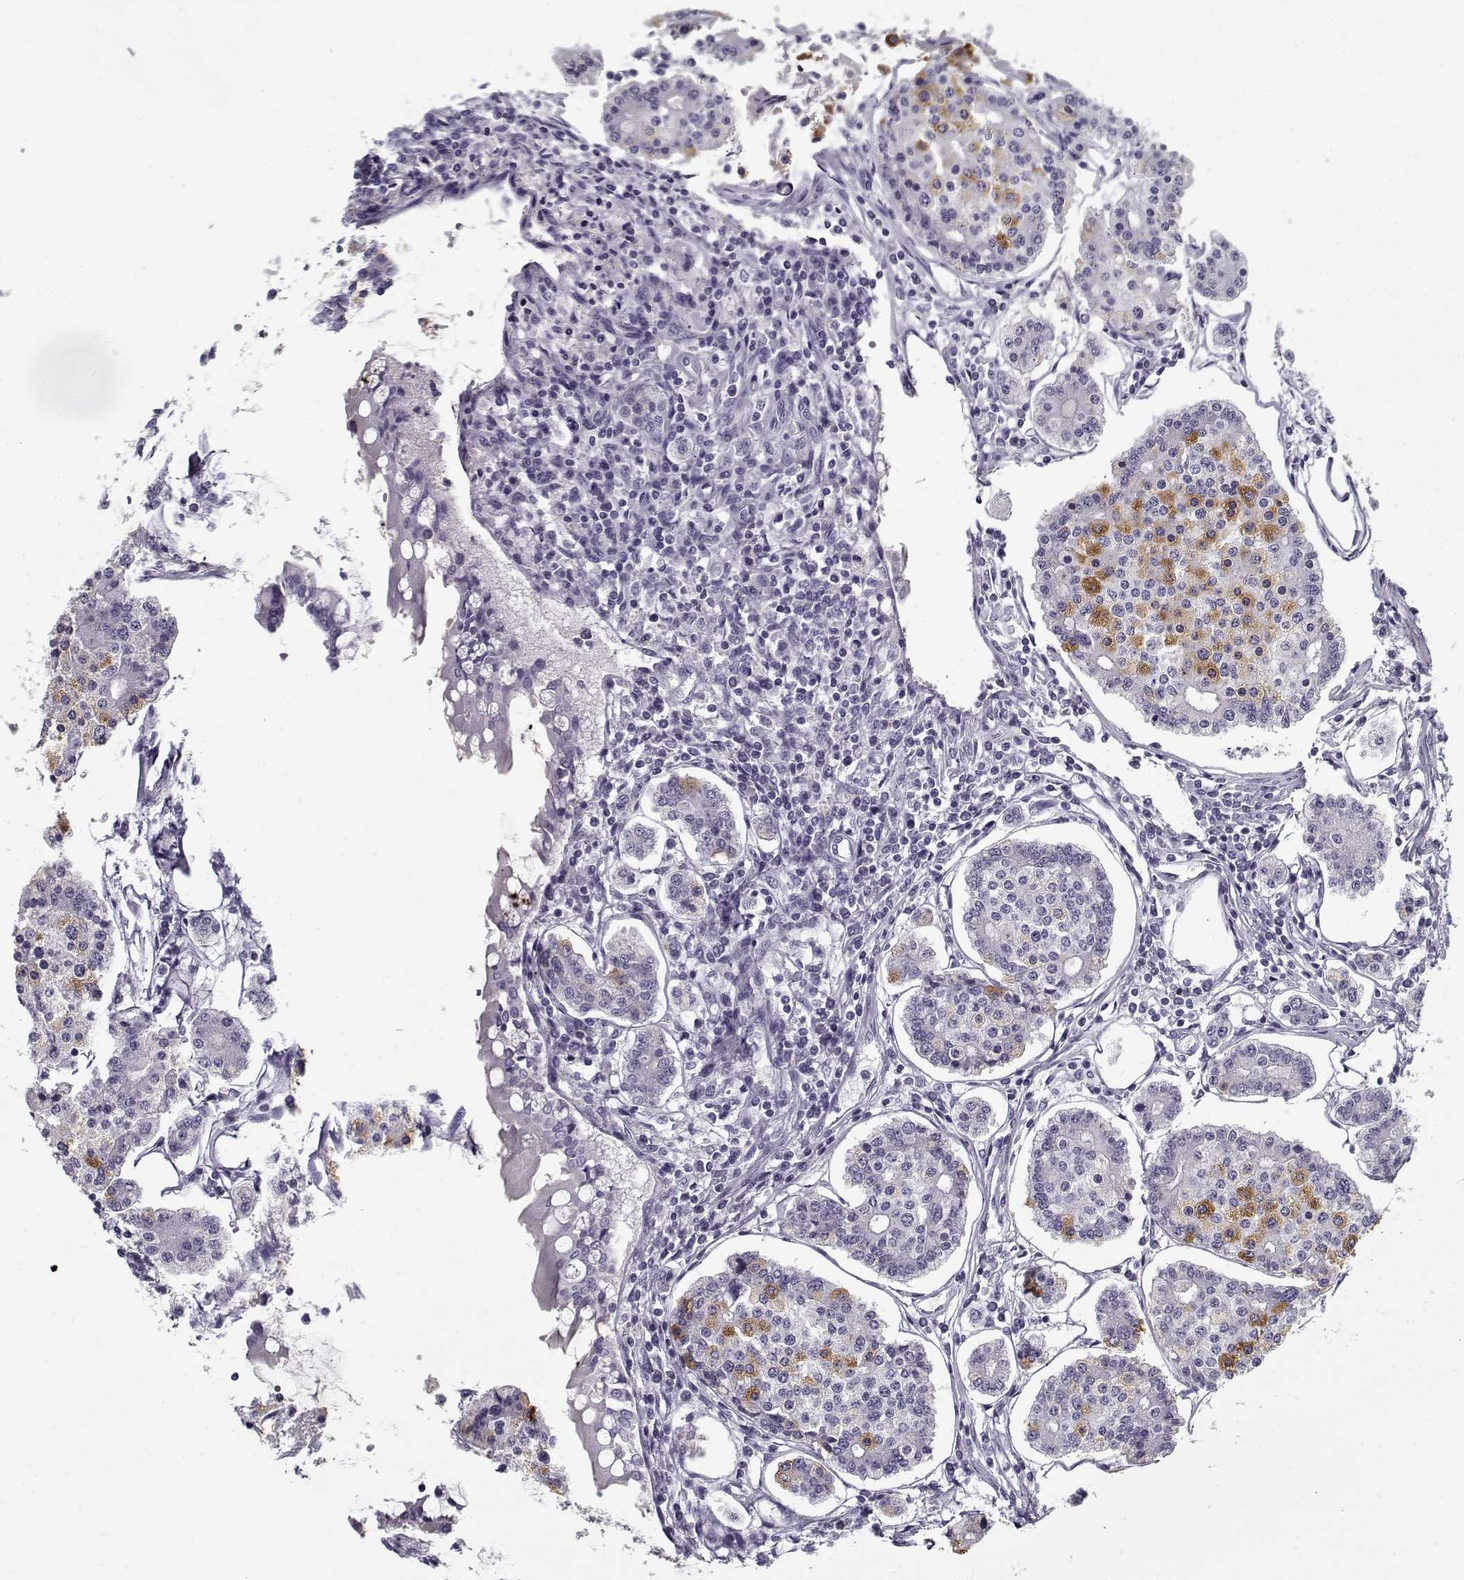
{"staining": {"intensity": "weak", "quantity": "<25%", "location": "cytoplasmic/membranous"}, "tissue": "carcinoid", "cell_type": "Tumor cells", "image_type": "cancer", "snomed": [{"axis": "morphology", "description": "Carcinoid, malignant, NOS"}, {"axis": "topography", "description": "Small intestine"}], "caption": "Tumor cells are negative for protein expression in human malignant carcinoid.", "gene": "SPACA9", "patient": {"sex": "female", "age": 65}}